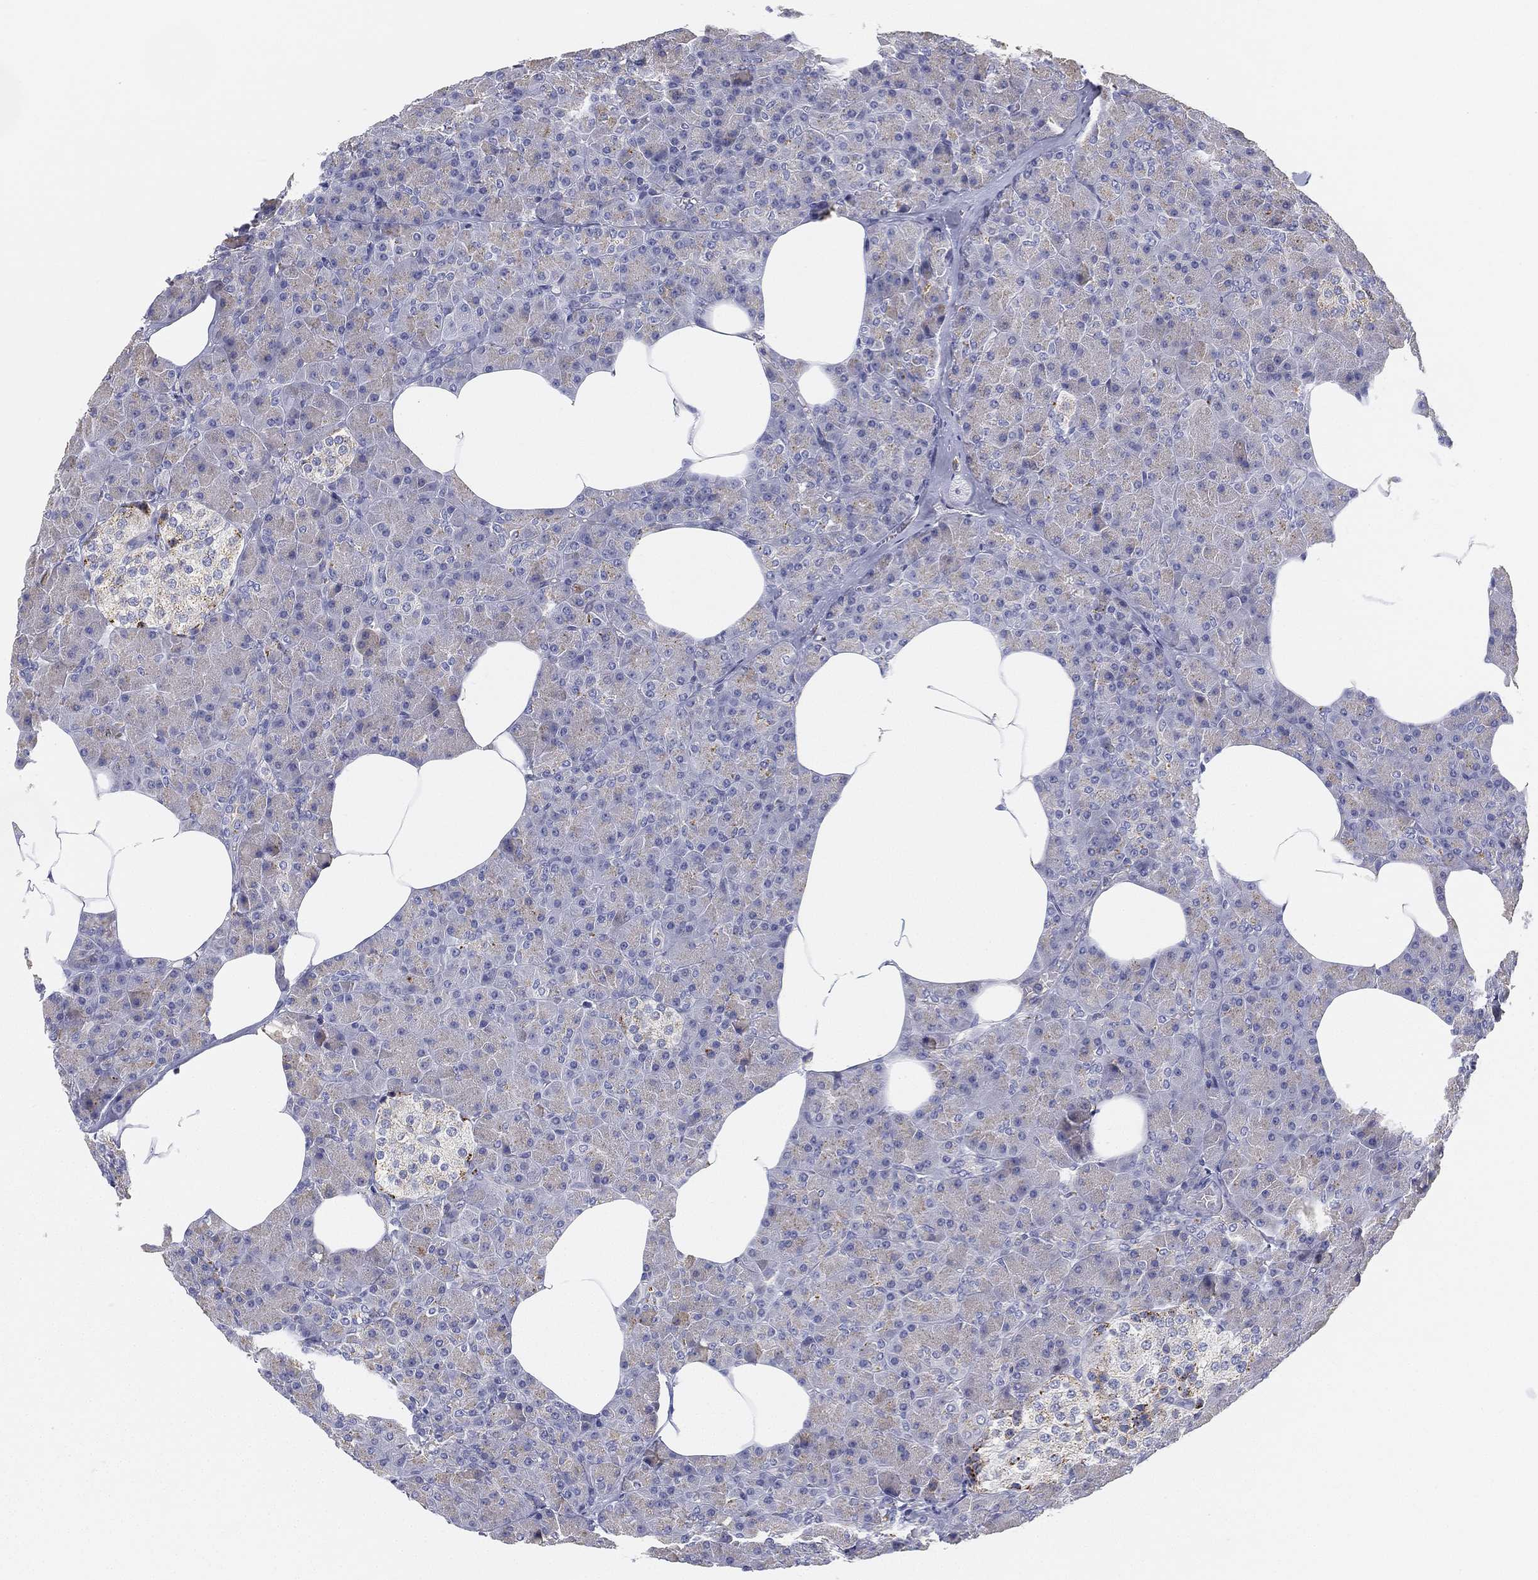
{"staining": {"intensity": "weak", "quantity": "<25%", "location": "cytoplasmic/membranous"}, "tissue": "pancreas", "cell_type": "Exocrine glandular cells", "image_type": "normal", "snomed": [{"axis": "morphology", "description": "Normal tissue, NOS"}, {"axis": "topography", "description": "Pancreas"}], "caption": "Immunohistochemistry micrograph of normal human pancreas stained for a protein (brown), which shows no positivity in exocrine glandular cells.", "gene": "NPC2", "patient": {"sex": "female", "age": 45}}